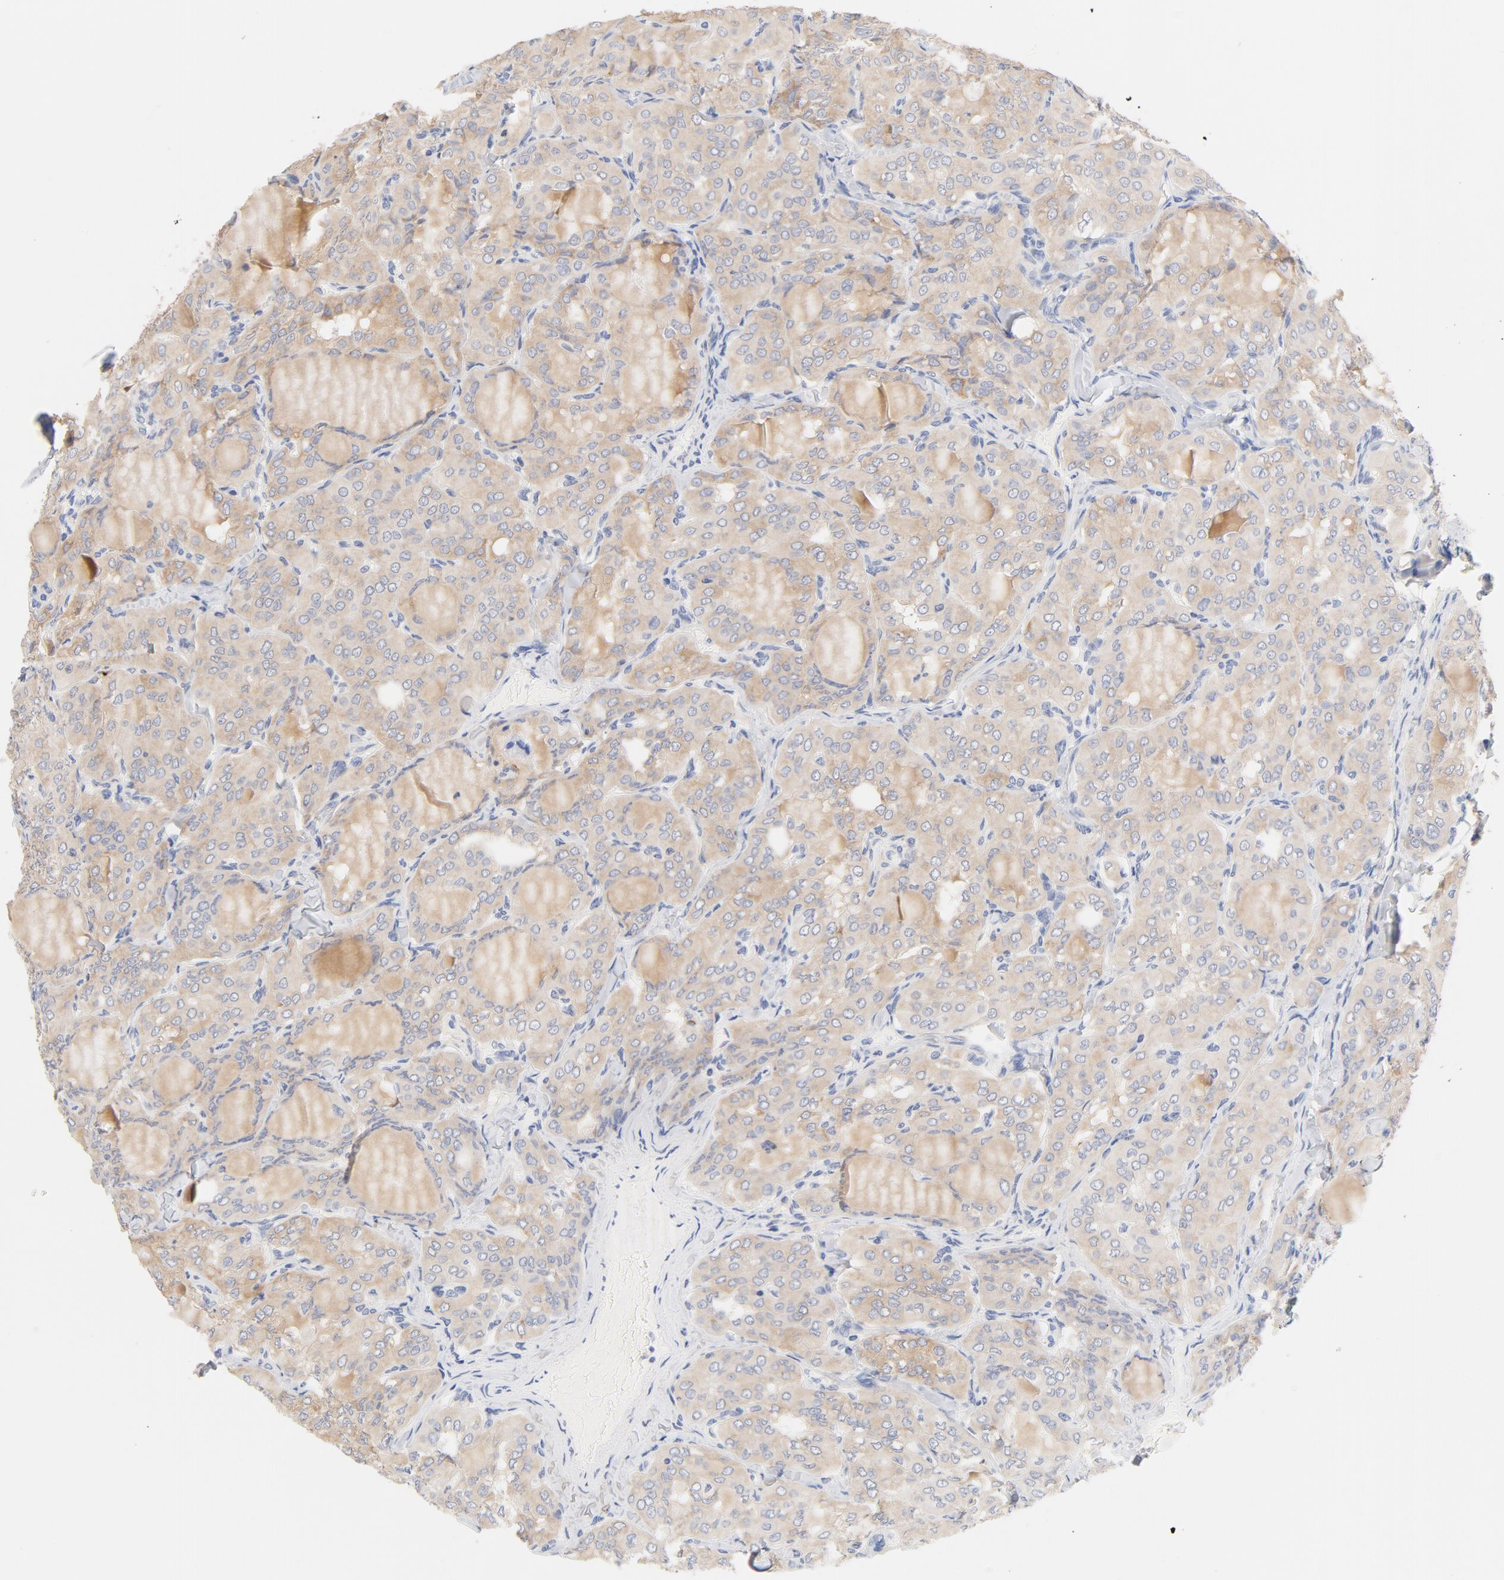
{"staining": {"intensity": "moderate", "quantity": ">75%", "location": "cytoplasmic/membranous"}, "tissue": "thyroid cancer", "cell_type": "Tumor cells", "image_type": "cancer", "snomed": [{"axis": "morphology", "description": "Papillary adenocarcinoma, NOS"}, {"axis": "topography", "description": "Thyroid gland"}], "caption": "Human thyroid papillary adenocarcinoma stained with a brown dye demonstrates moderate cytoplasmic/membranous positive staining in about >75% of tumor cells.", "gene": "TLR4", "patient": {"sex": "male", "age": 20}}